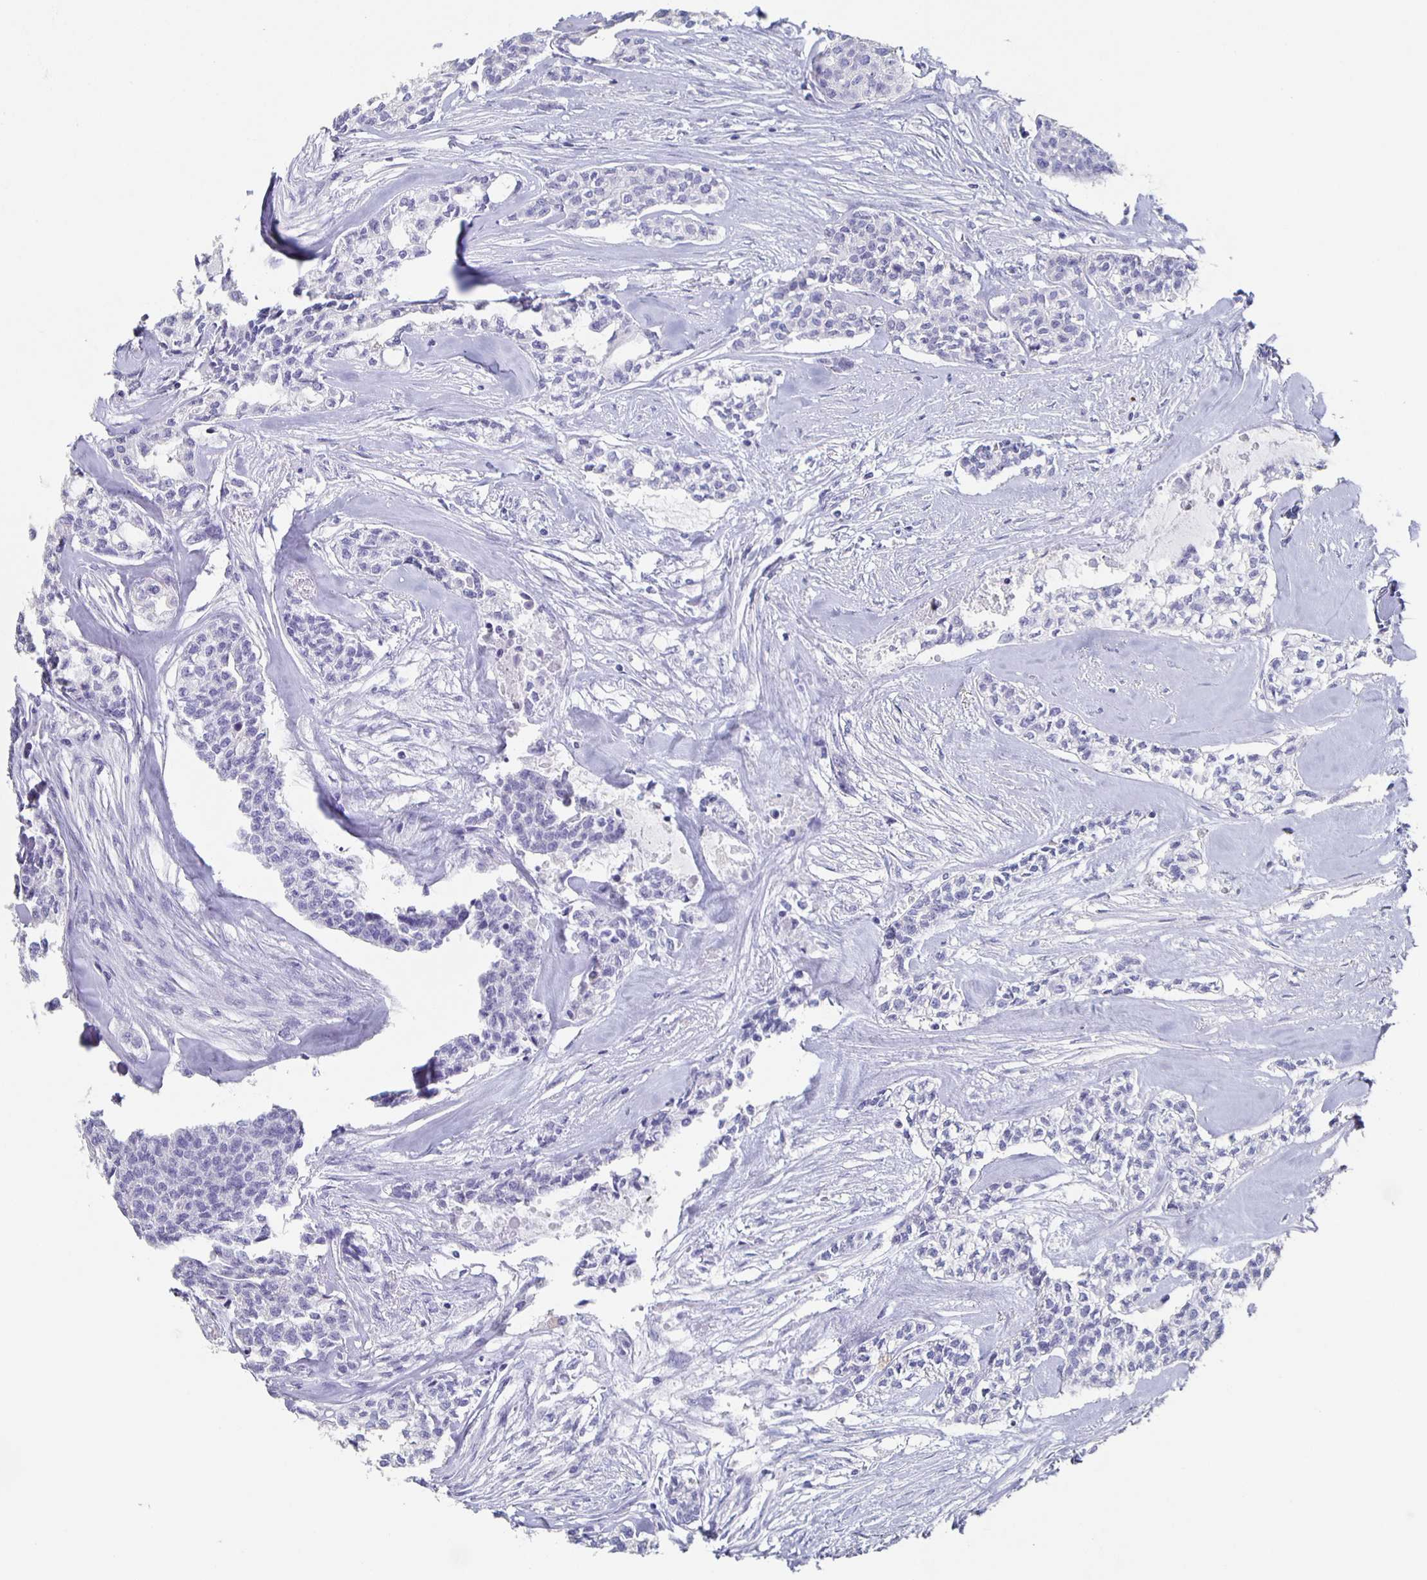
{"staining": {"intensity": "negative", "quantity": "none", "location": "none"}, "tissue": "head and neck cancer", "cell_type": "Tumor cells", "image_type": "cancer", "snomed": [{"axis": "morphology", "description": "Adenocarcinoma, NOS"}, {"axis": "topography", "description": "Head-Neck"}], "caption": "Photomicrograph shows no significant protein staining in tumor cells of head and neck cancer (adenocarcinoma).", "gene": "SLC34A2", "patient": {"sex": "male", "age": 81}}